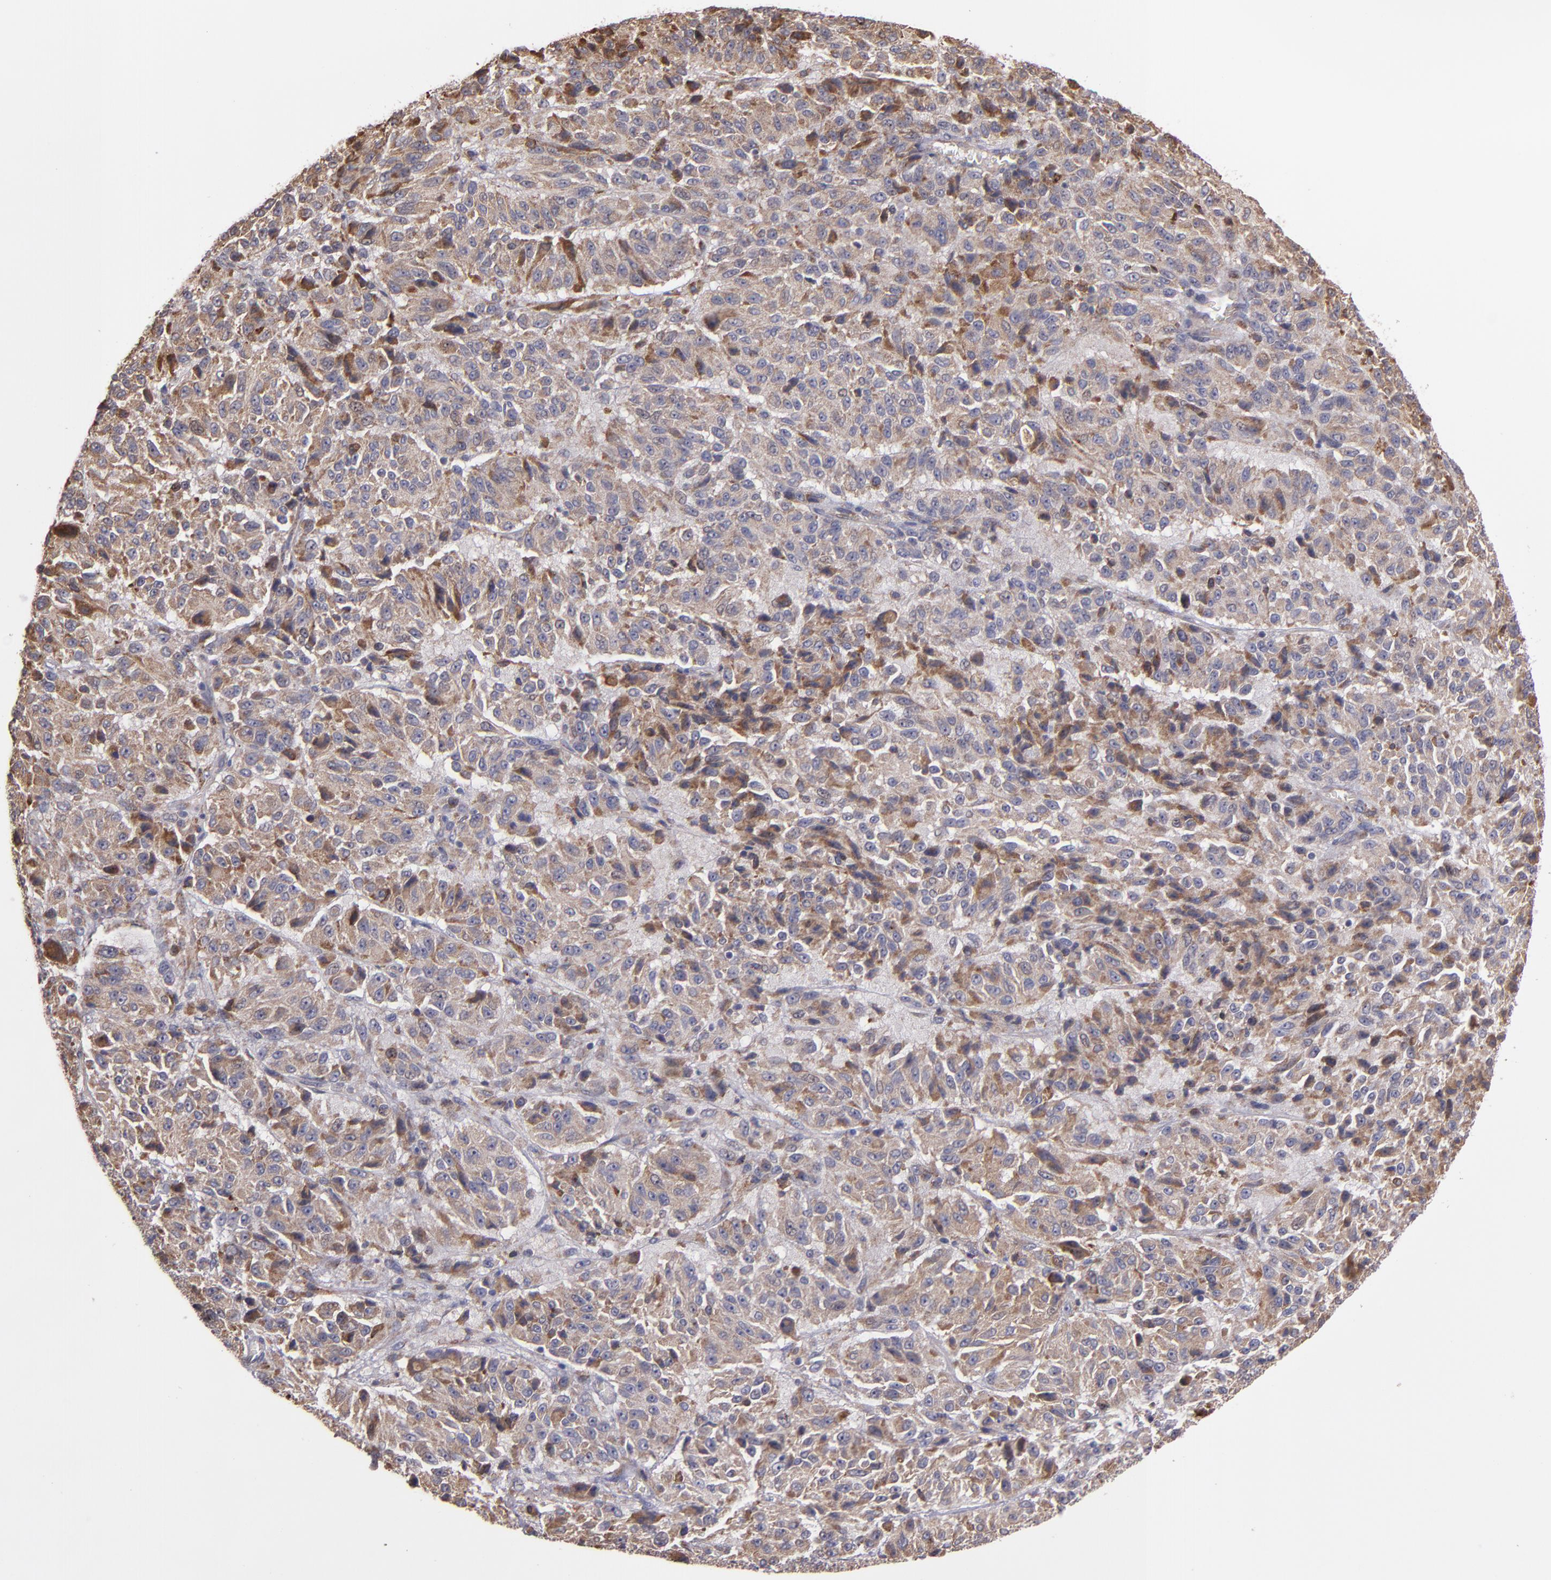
{"staining": {"intensity": "moderate", "quantity": ">75%", "location": "cytoplasmic/membranous"}, "tissue": "melanoma", "cell_type": "Tumor cells", "image_type": "cancer", "snomed": [{"axis": "morphology", "description": "Malignant melanoma, Metastatic site"}, {"axis": "topography", "description": "Lung"}], "caption": "An image of malignant melanoma (metastatic site) stained for a protein demonstrates moderate cytoplasmic/membranous brown staining in tumor cells. The staining is performed using DAB brown chromogen to label protein expression. The nuclei are counter-stained blue using hematoxylin.", "gene": "IFIH1", "patient": {"sex": "male", "age": 64}}